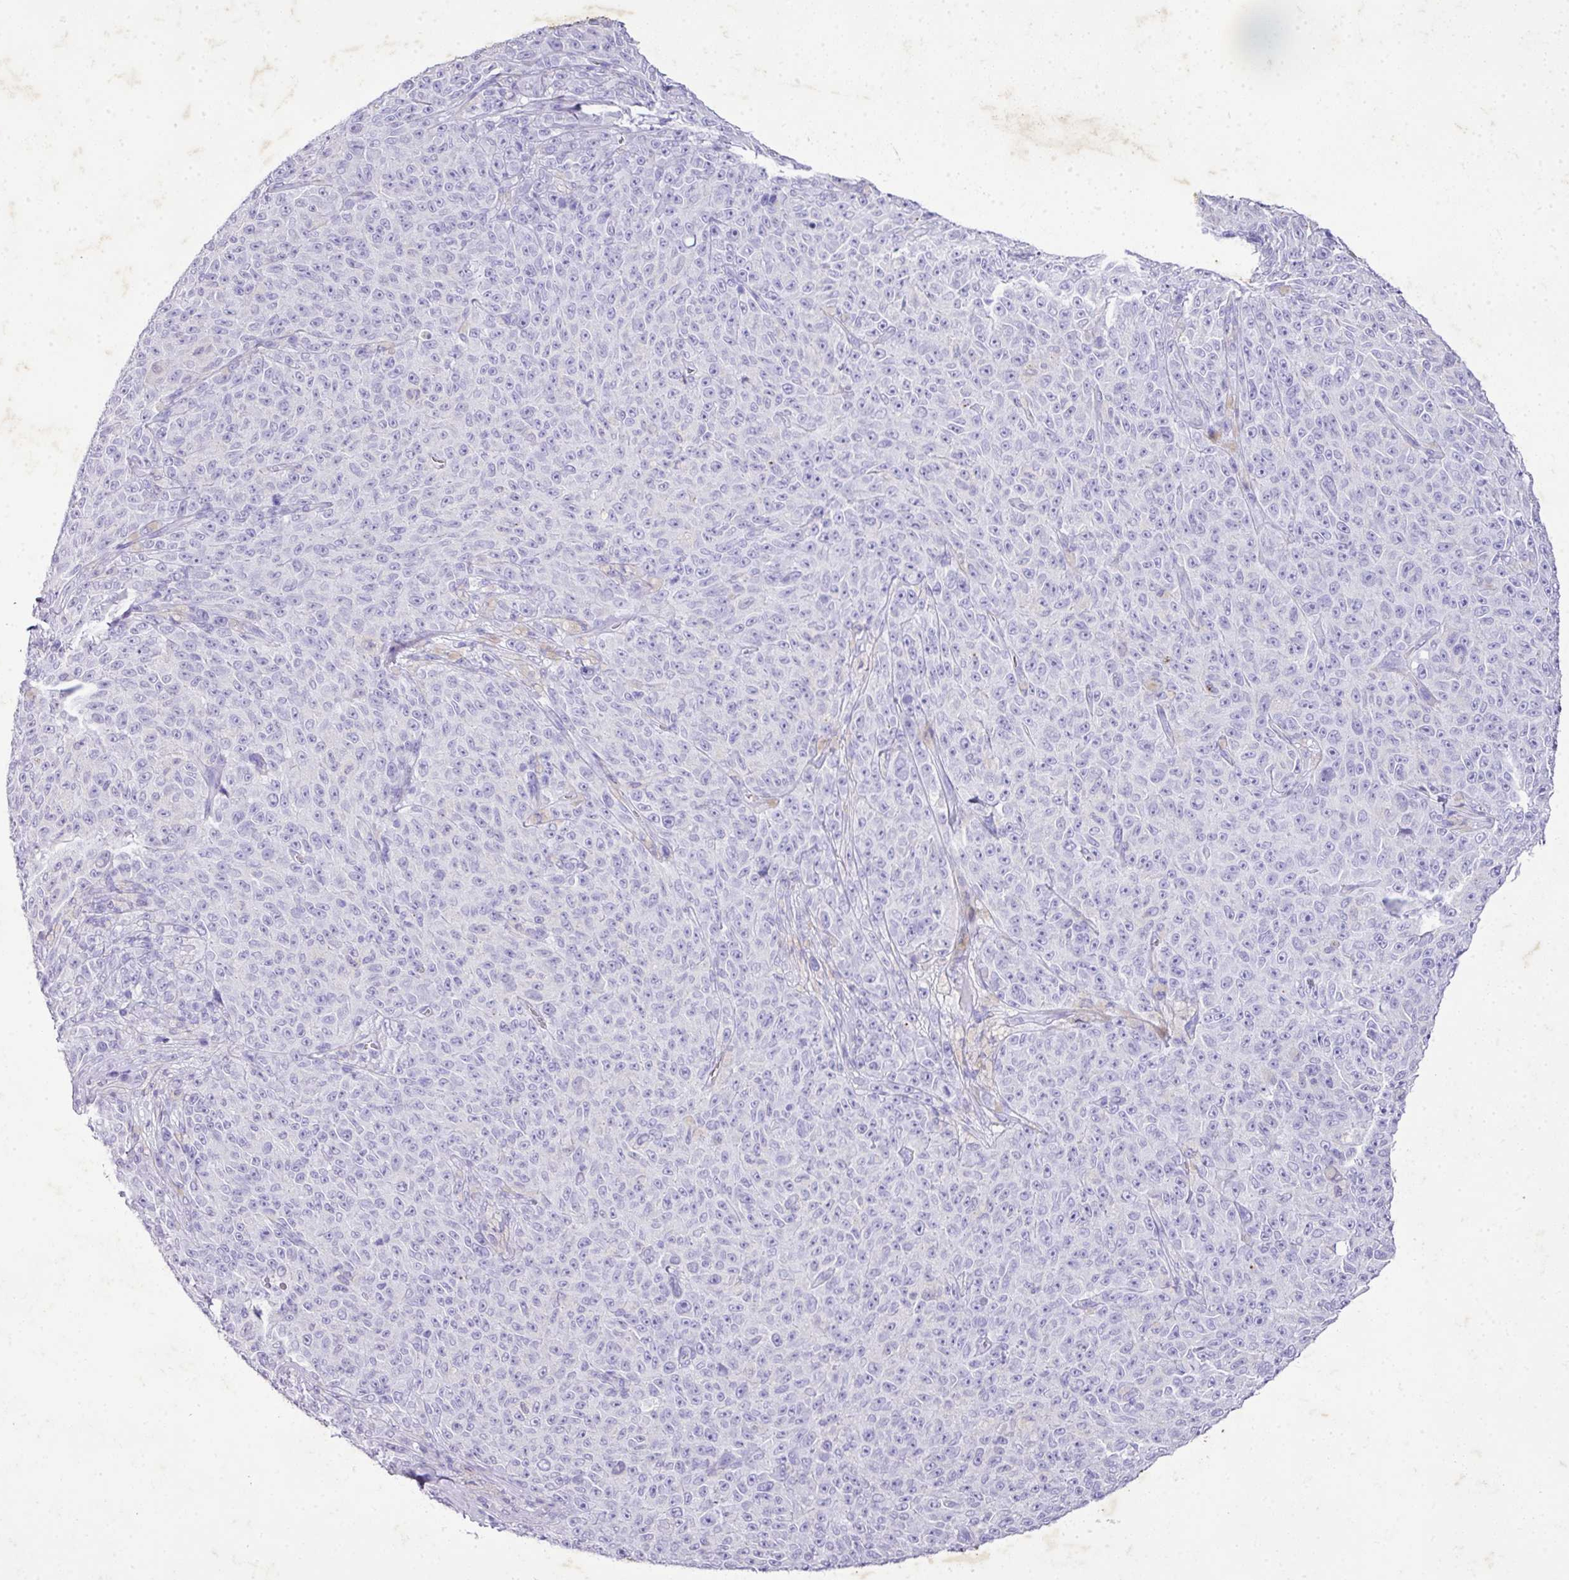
{"staining": {"intensity": "negative", "quantity": "none", "location": "none"}, "tissue": "melanoma", "cell_type": "Tumor cells", "image_type": "cancer", "snomed": [{"axis": "morphology", "description": "Malignant melanoma, NOS"}, {"axis": "topography", "description": "Skin"}], "caption": "A high-resolution micrograph shows immunohistochemistry staining of melanoma, which shows no significant staining in tumor cells.", "gene": "KCNJ11", "patient": {"sex": "female", "age": 82}}